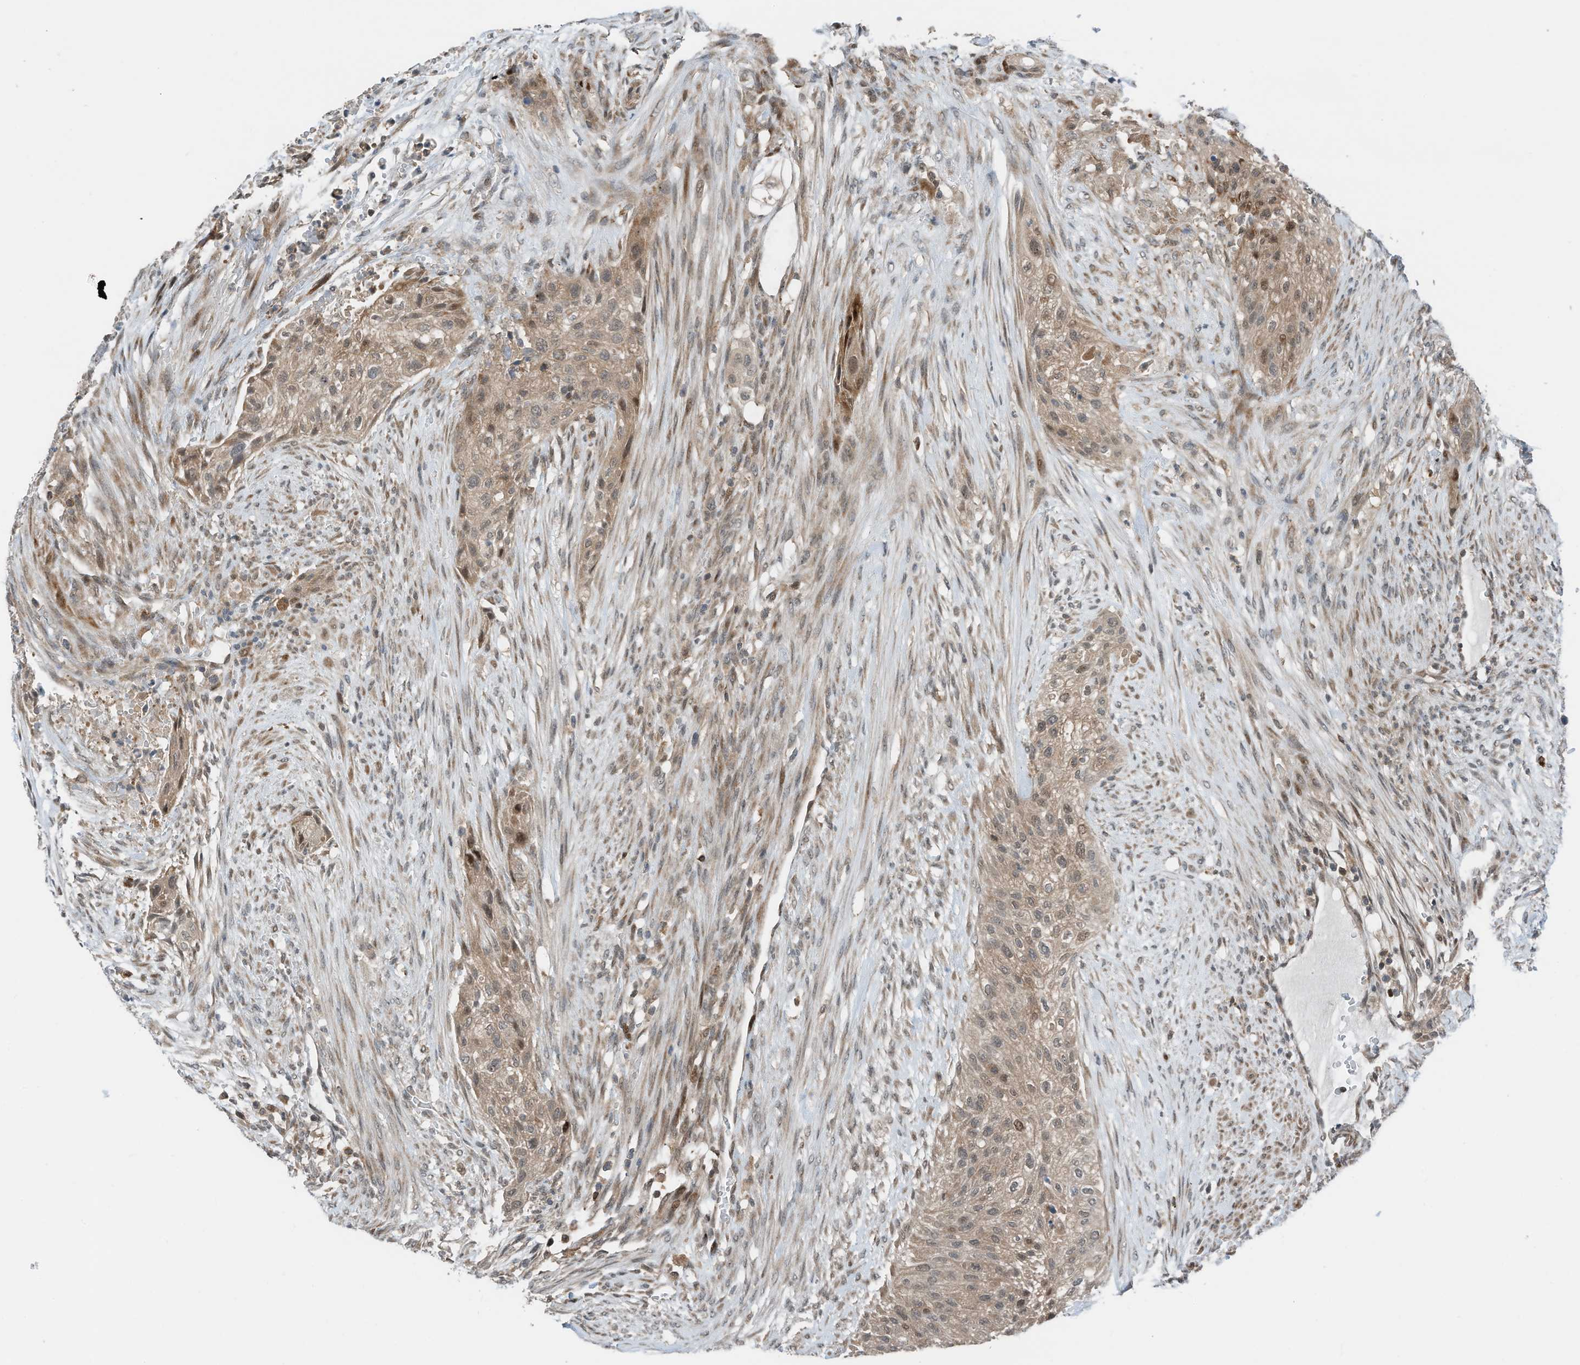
{"staining": {"intensity": "moderate", "quantity": "25%-75%", "location": "nuclear"}, "tissue": "urothelial cancer", "cell_type": "Tumor cells", "image_type": "cancer", "snomed": [{"axis": "morphology", "description": "Urothelial carcinoma, High grade"}, {"axis": "topography", "description": "Urinary bladder"}], "caption": "Immunohistochemical staining of human urothelial cancer demonstrates moderate nuclear protein staining in about 25%-75% of tumor cells.", "gene": "RMND1", "patient": {"sex": "male", "age": 35}}